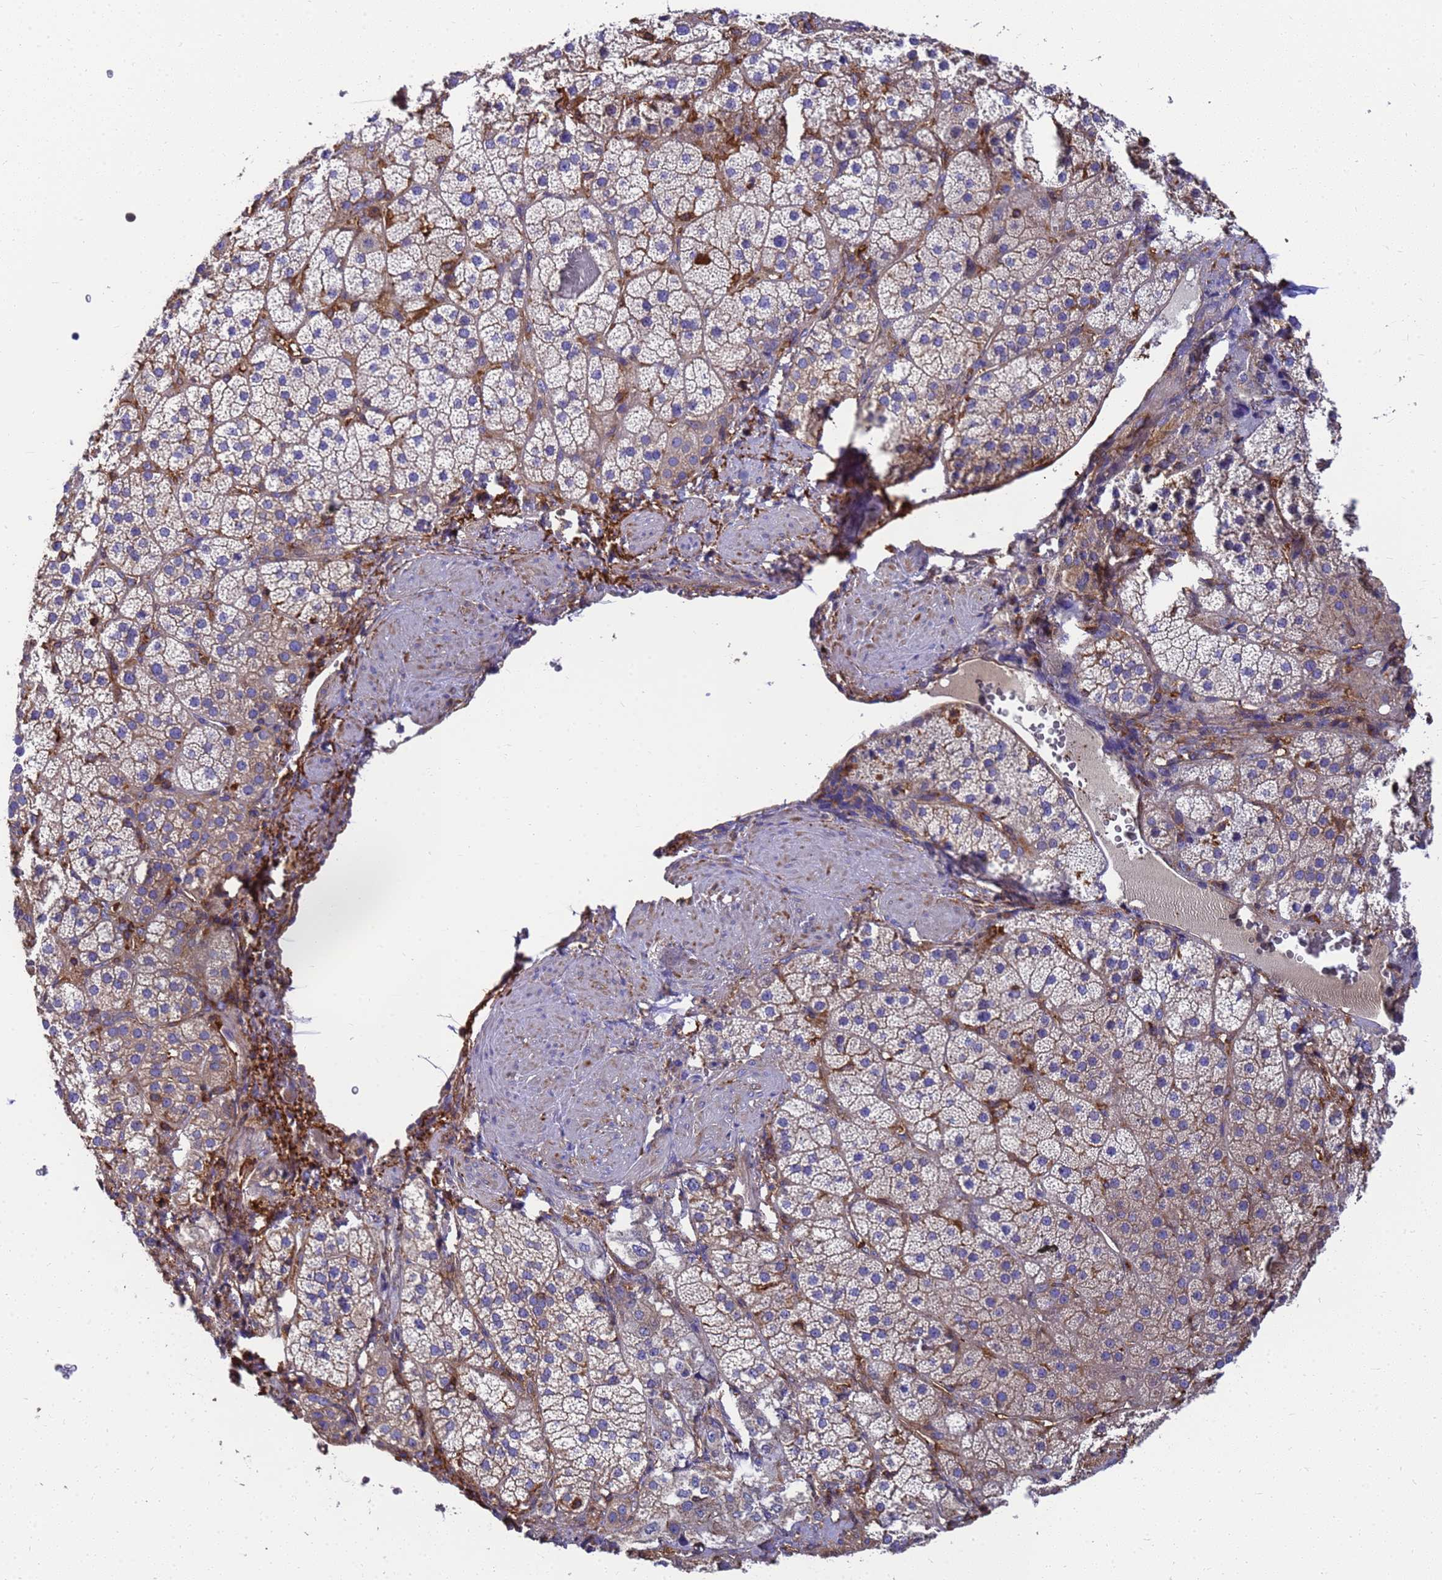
{"staining": {"intensity": "moderate", "quantity": "<25%", "location": "cytoplasmic/membranous"}, "tissue": "adrenal gland", "cell_type": "Glandular cells", "image_type": "normal", "snomed": [{"axis": "morphology", "description": "Normal tissue, NOS"}, {"axis": "topography", "description": "Adrenal gland"}], "caption": "About <25% of glandular cells in unremarkable adrenal gland demonstrate moderate cytoplasmic/membranous protein staining as visualized by brown immunohistochemical staining.", "gene": "ZNF235", "patient": {"sex": "male", "age": 57}}